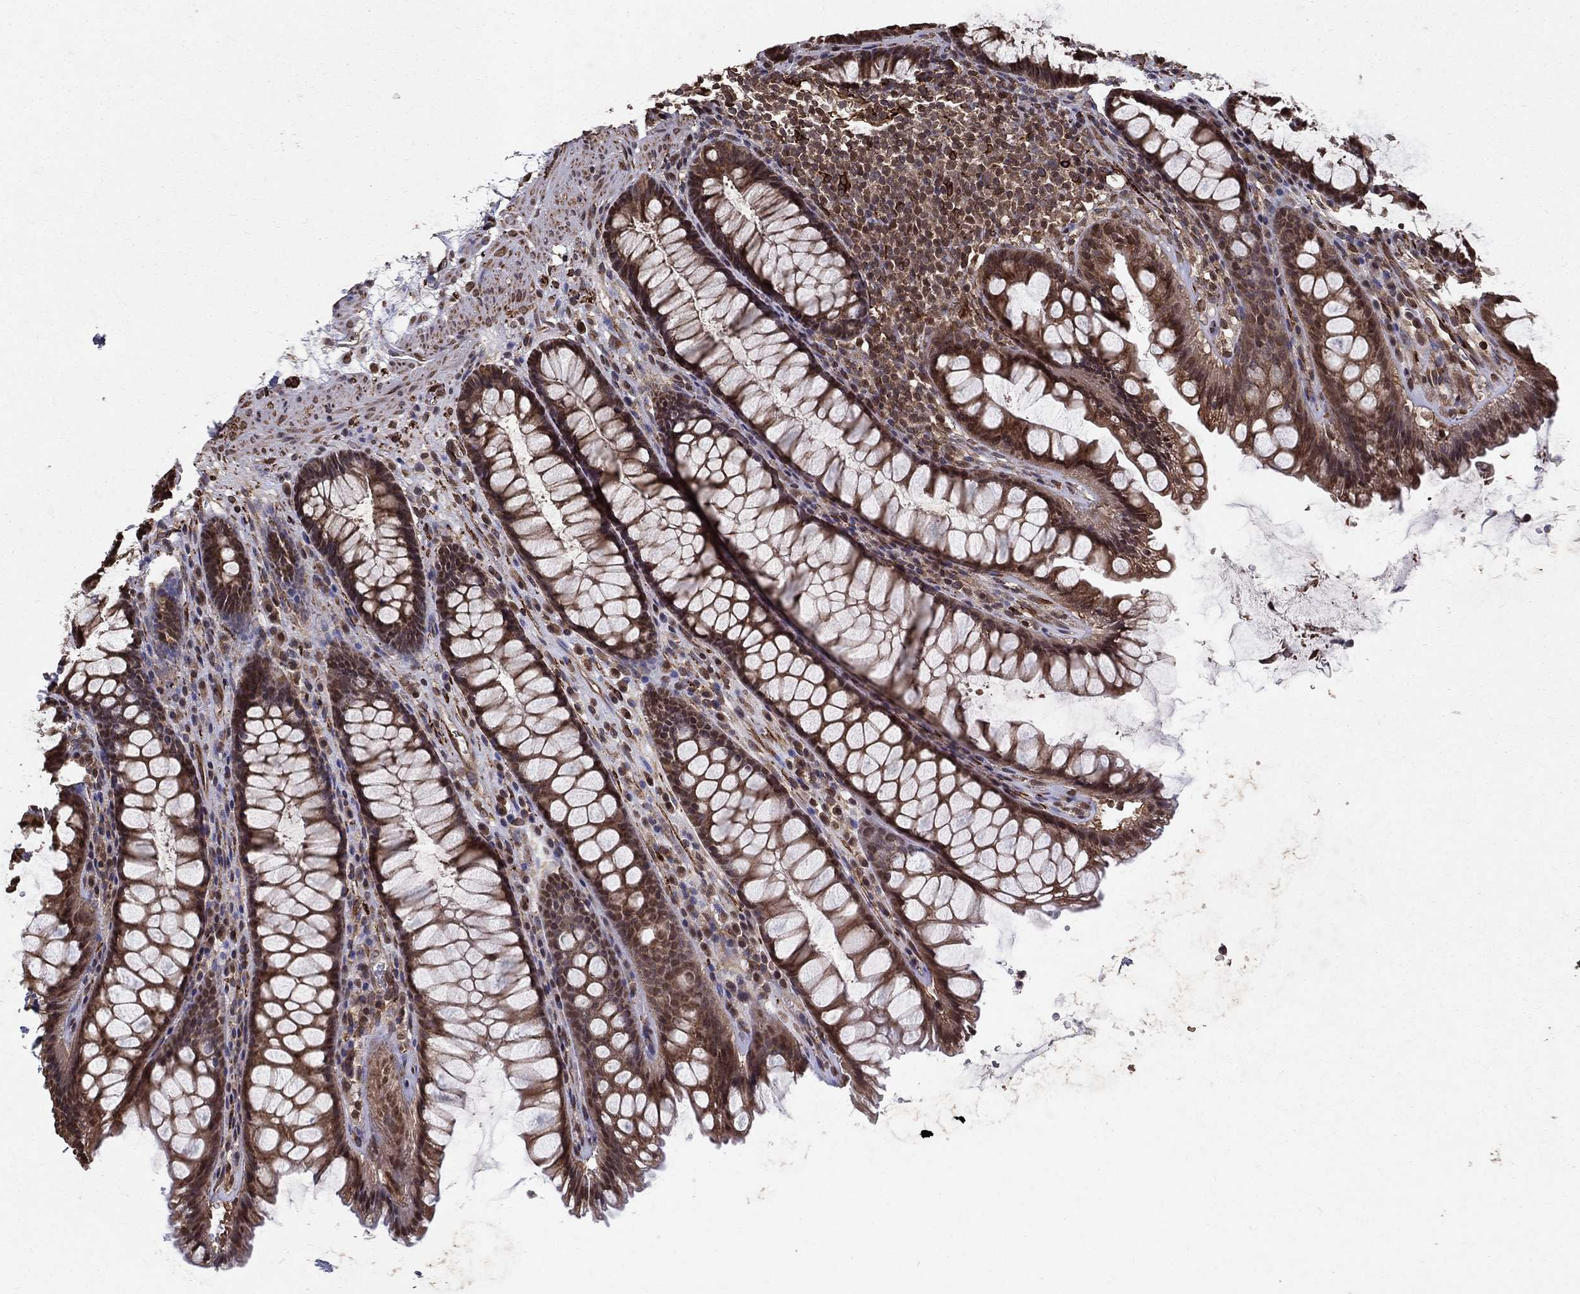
{"staining": {"intensity": "moderate", "quantity": ">75%", "location": "cytoplasmic/membranous"}, "tissue": "rectum", "cell_type": "Glandular cells", "image_type": "normal", "snomed": [{"axis": "morphology", "description": "Normal tissue, NOS"}, {"axis": "topography", "description": "Rectum"}], "caption": "High-magnification brightfield microscopy of unremarkable rectum stained with DAB (3,3'-diaminobenzidine) (brown) and counterstained with hematoxylin (blue). glandular cells exhibit moderate cytoplasmic/membranous positivity is present in approximately>75% of cells.", "gene": "CERS2", "patient": {"sex": "male", "age": 72}}